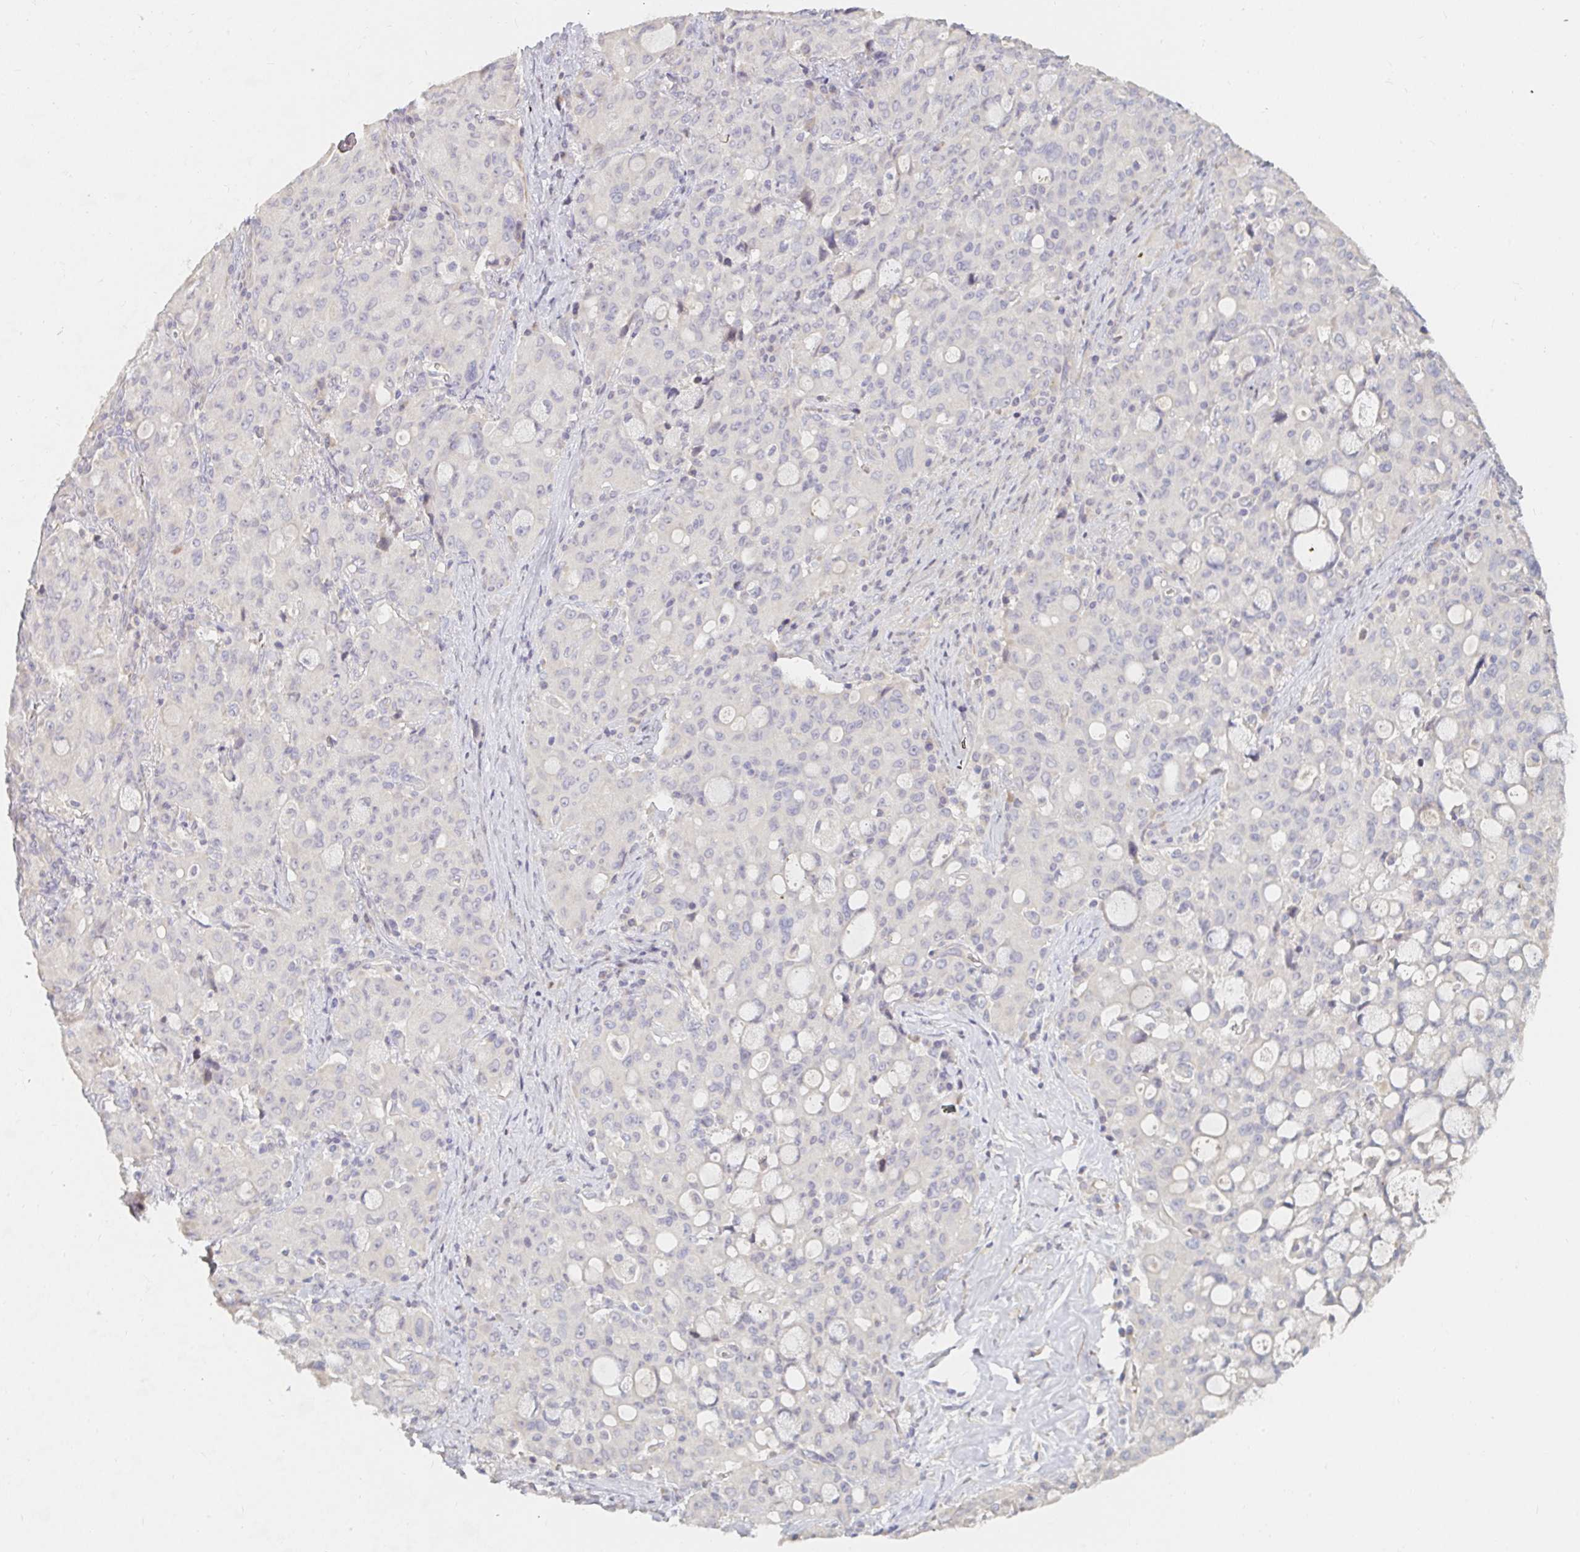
{"staining": {"intensity": "negative", "quantity": "none", "location": "none"}, "tissue": "lung cancer", "cell_type": "Tumor cells", "image_type": "cancer", "snomed": [{"axis": "morphology", "description": "Adenocarcinoma, NOS"}, {"axis": "topography", "description": "Lung"}], "caption": "This is an immunohistochemistry (IHC) image of human adenocarcinoma (lung). There is no staining in tumor cells.", "gene": "NME9", "patient": {"sex": "female", "age": 44}}